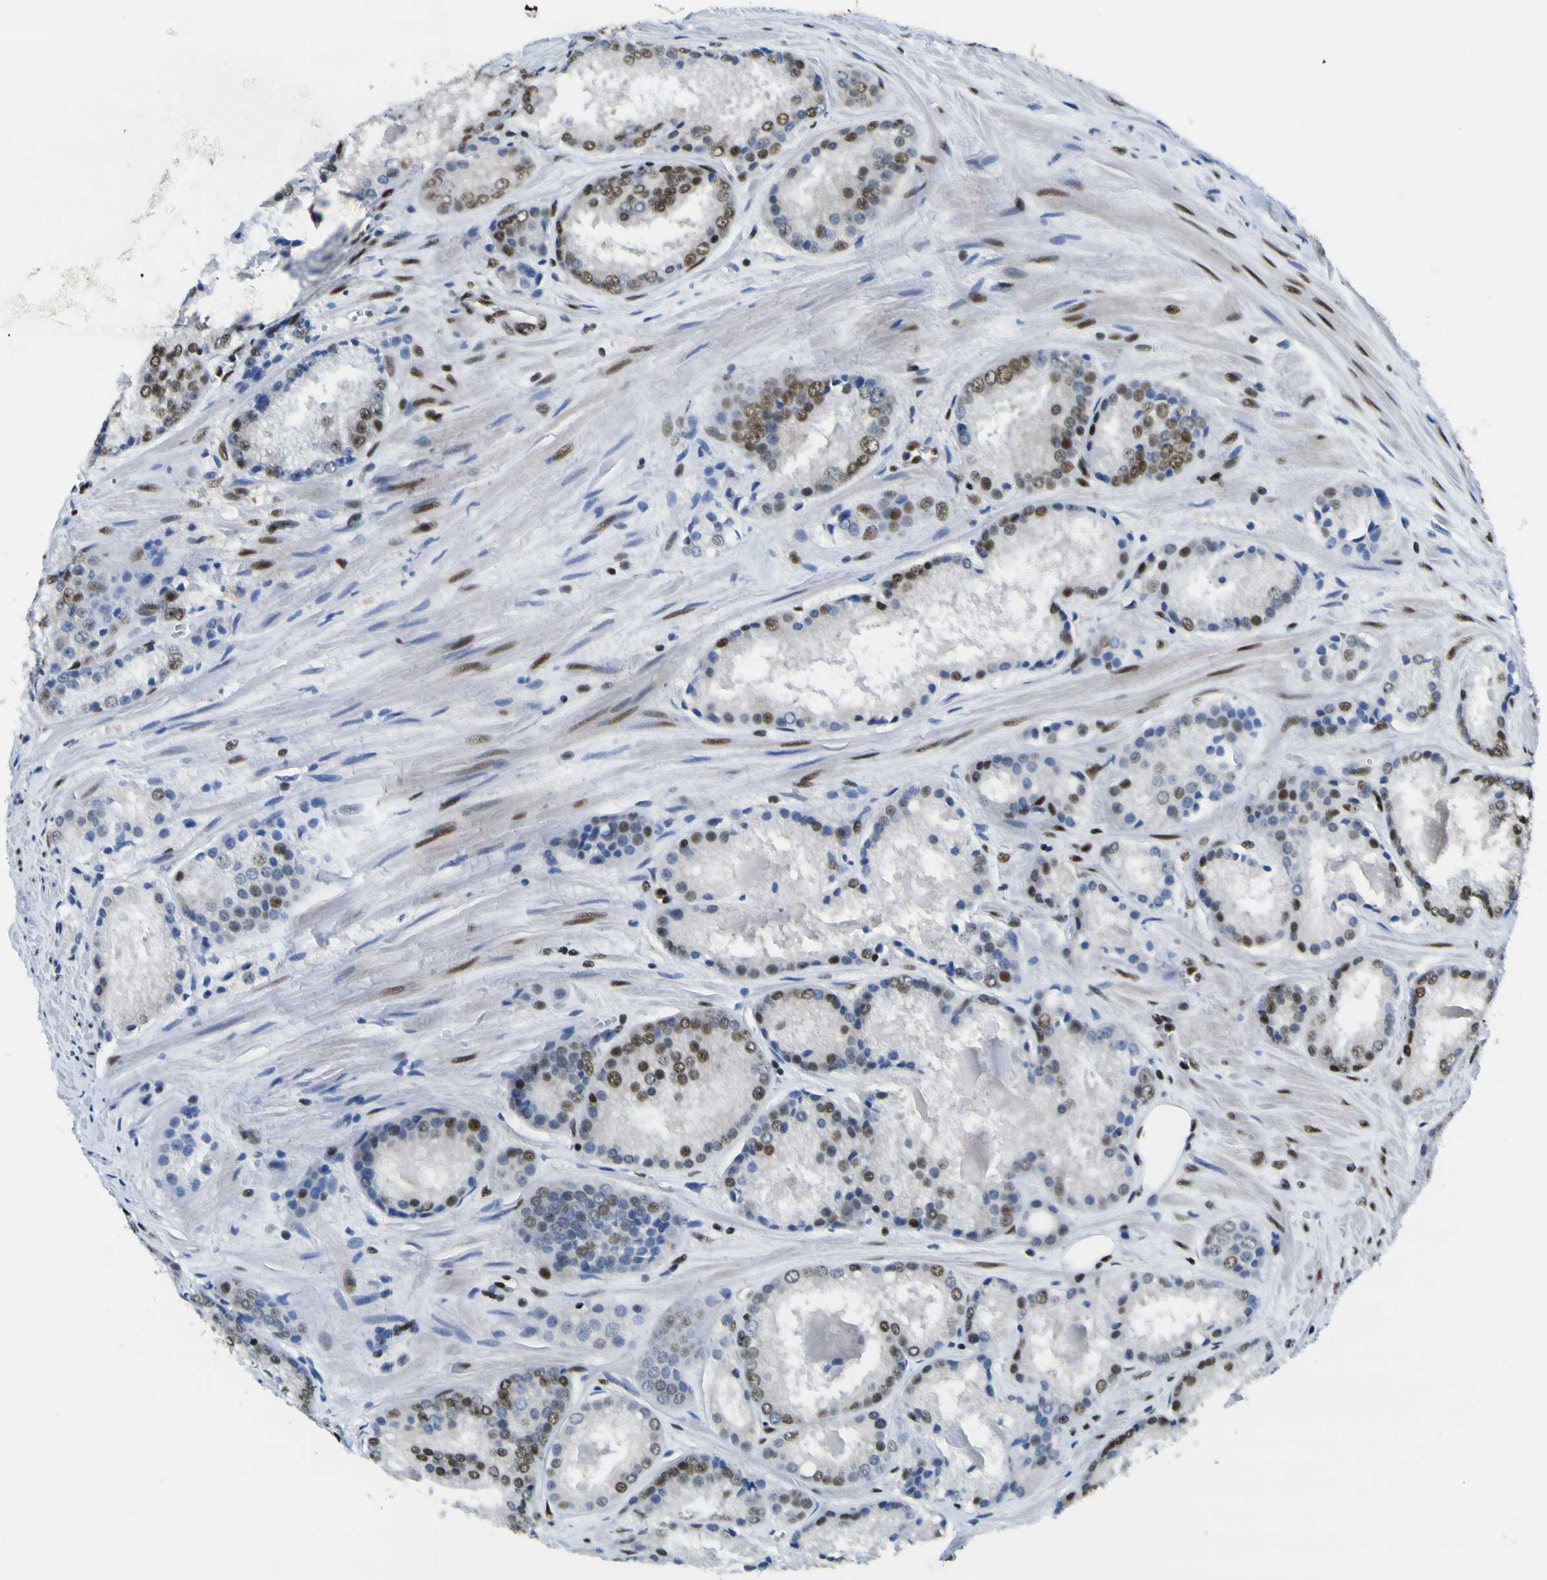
{"staining": {"intensity": "strong", "quantity": "25%-75%", "location": "nuclear"}, "tissue": "prostate cancer", "cell_type": "Tumor cells", "image_type": "cancer", "snomed": [{"axis": "morphology", "description": "Adenocarcinoma, Low grade"}, {"axis": "topography", "description": "Prostate"}], "caption": "Brown immunohistochemical staining in prostate low-grade adenocarcinoma shows strong nuclear staining in about 25%-75% of tumor cells. (Stains: DAB in brown, nuclei in blue, Microscopy: brightfield microscopy at high magnification).", "gene": "SP1", "patient": {"sex": "male", "age": 64}}